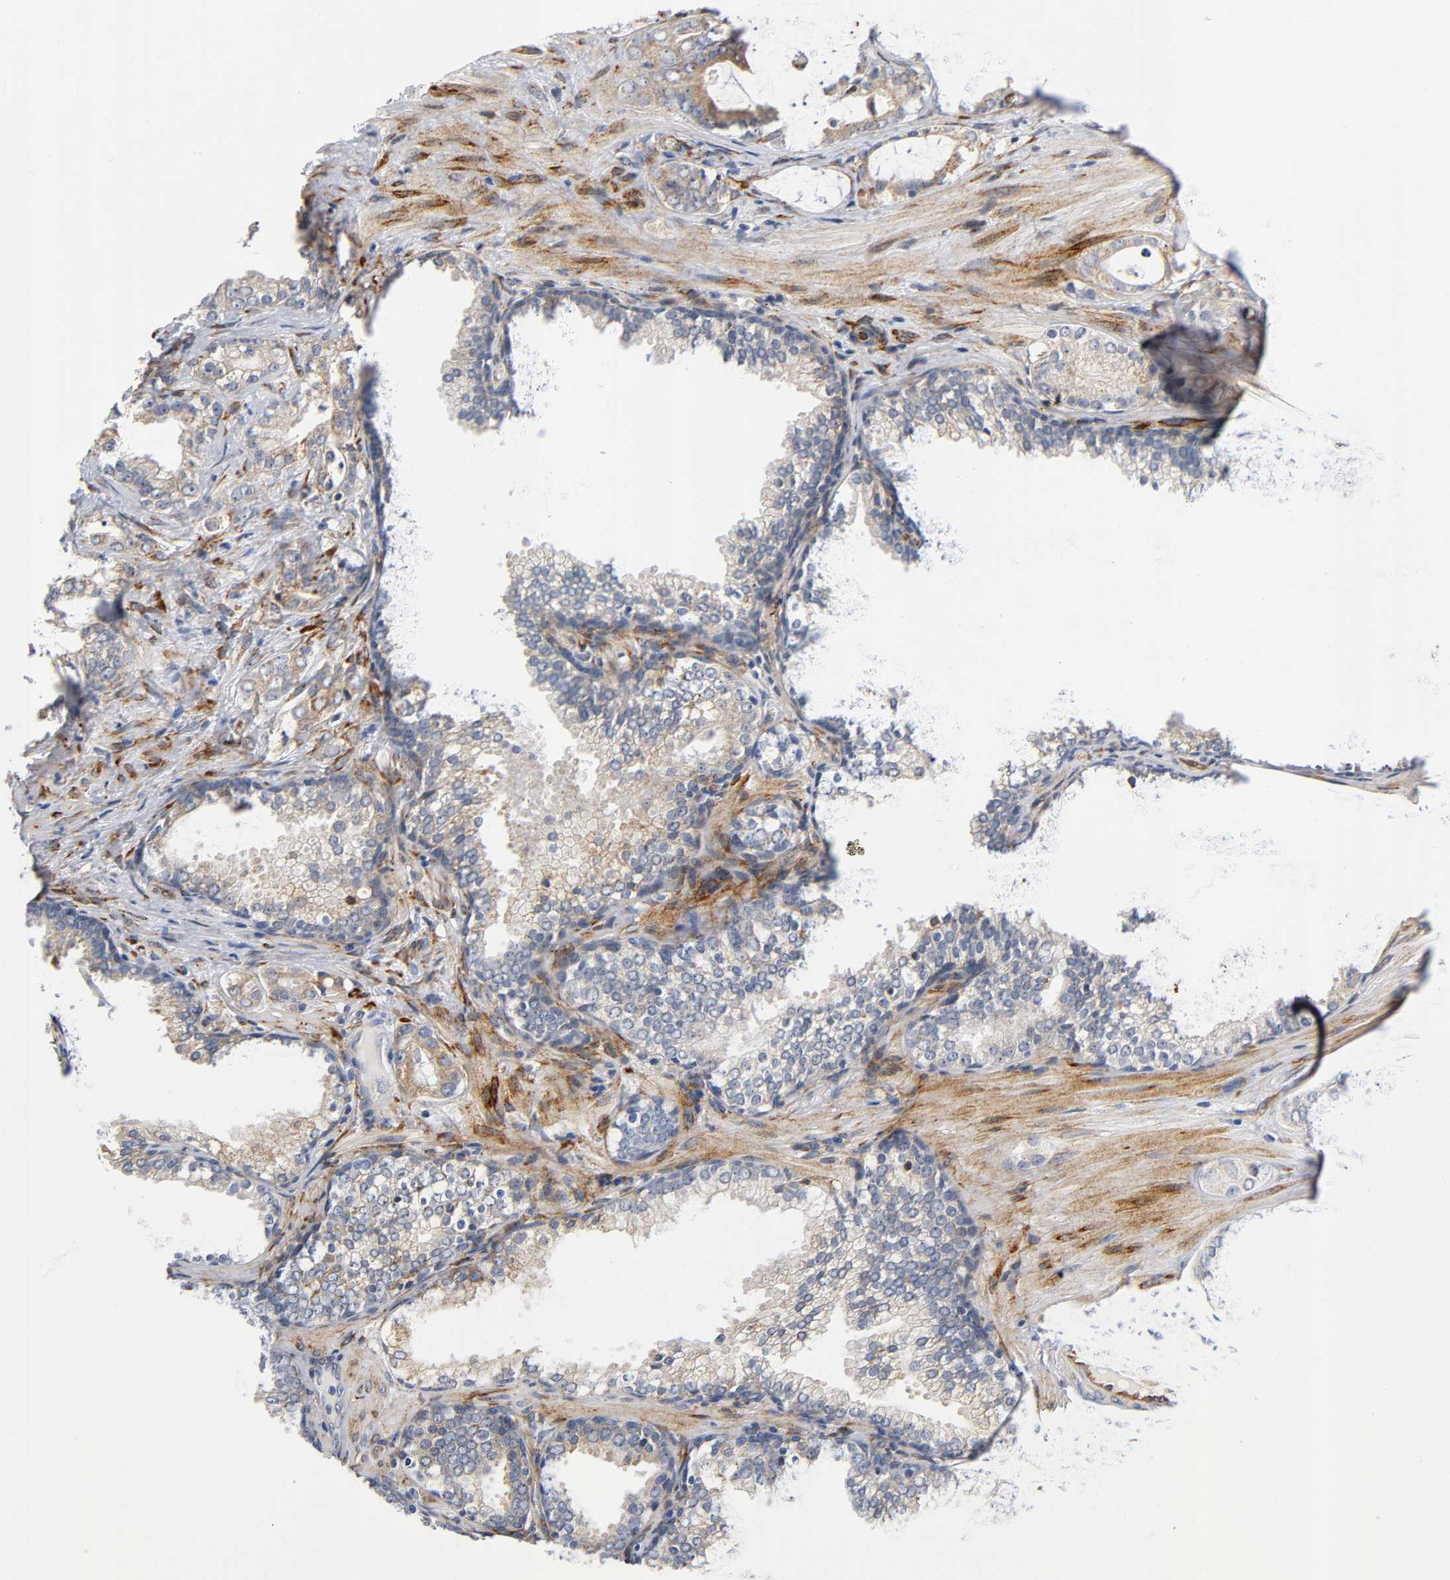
{"staining": {"intensity": "weak", "quantity": ">75%", "location": "cytoplasmic/membranous"}, "tissue": "prostate cancer", "cell_type": "Tumor cells", "image_type": "cancer", "snomed": [{"axis": "morphology", "description": "Adenocarcinoma, Low grade"}, {"axis": "topography", "description": "Prostate"}], "caption": "IHC of human low-grade adenocarcinoma (prostate) shows low levels of weak cytoplasmic/membranous positivity in approximately >75% of tumor cells.", "gene": "SOS2", "patient": {"sex": "male", "age": 59}}